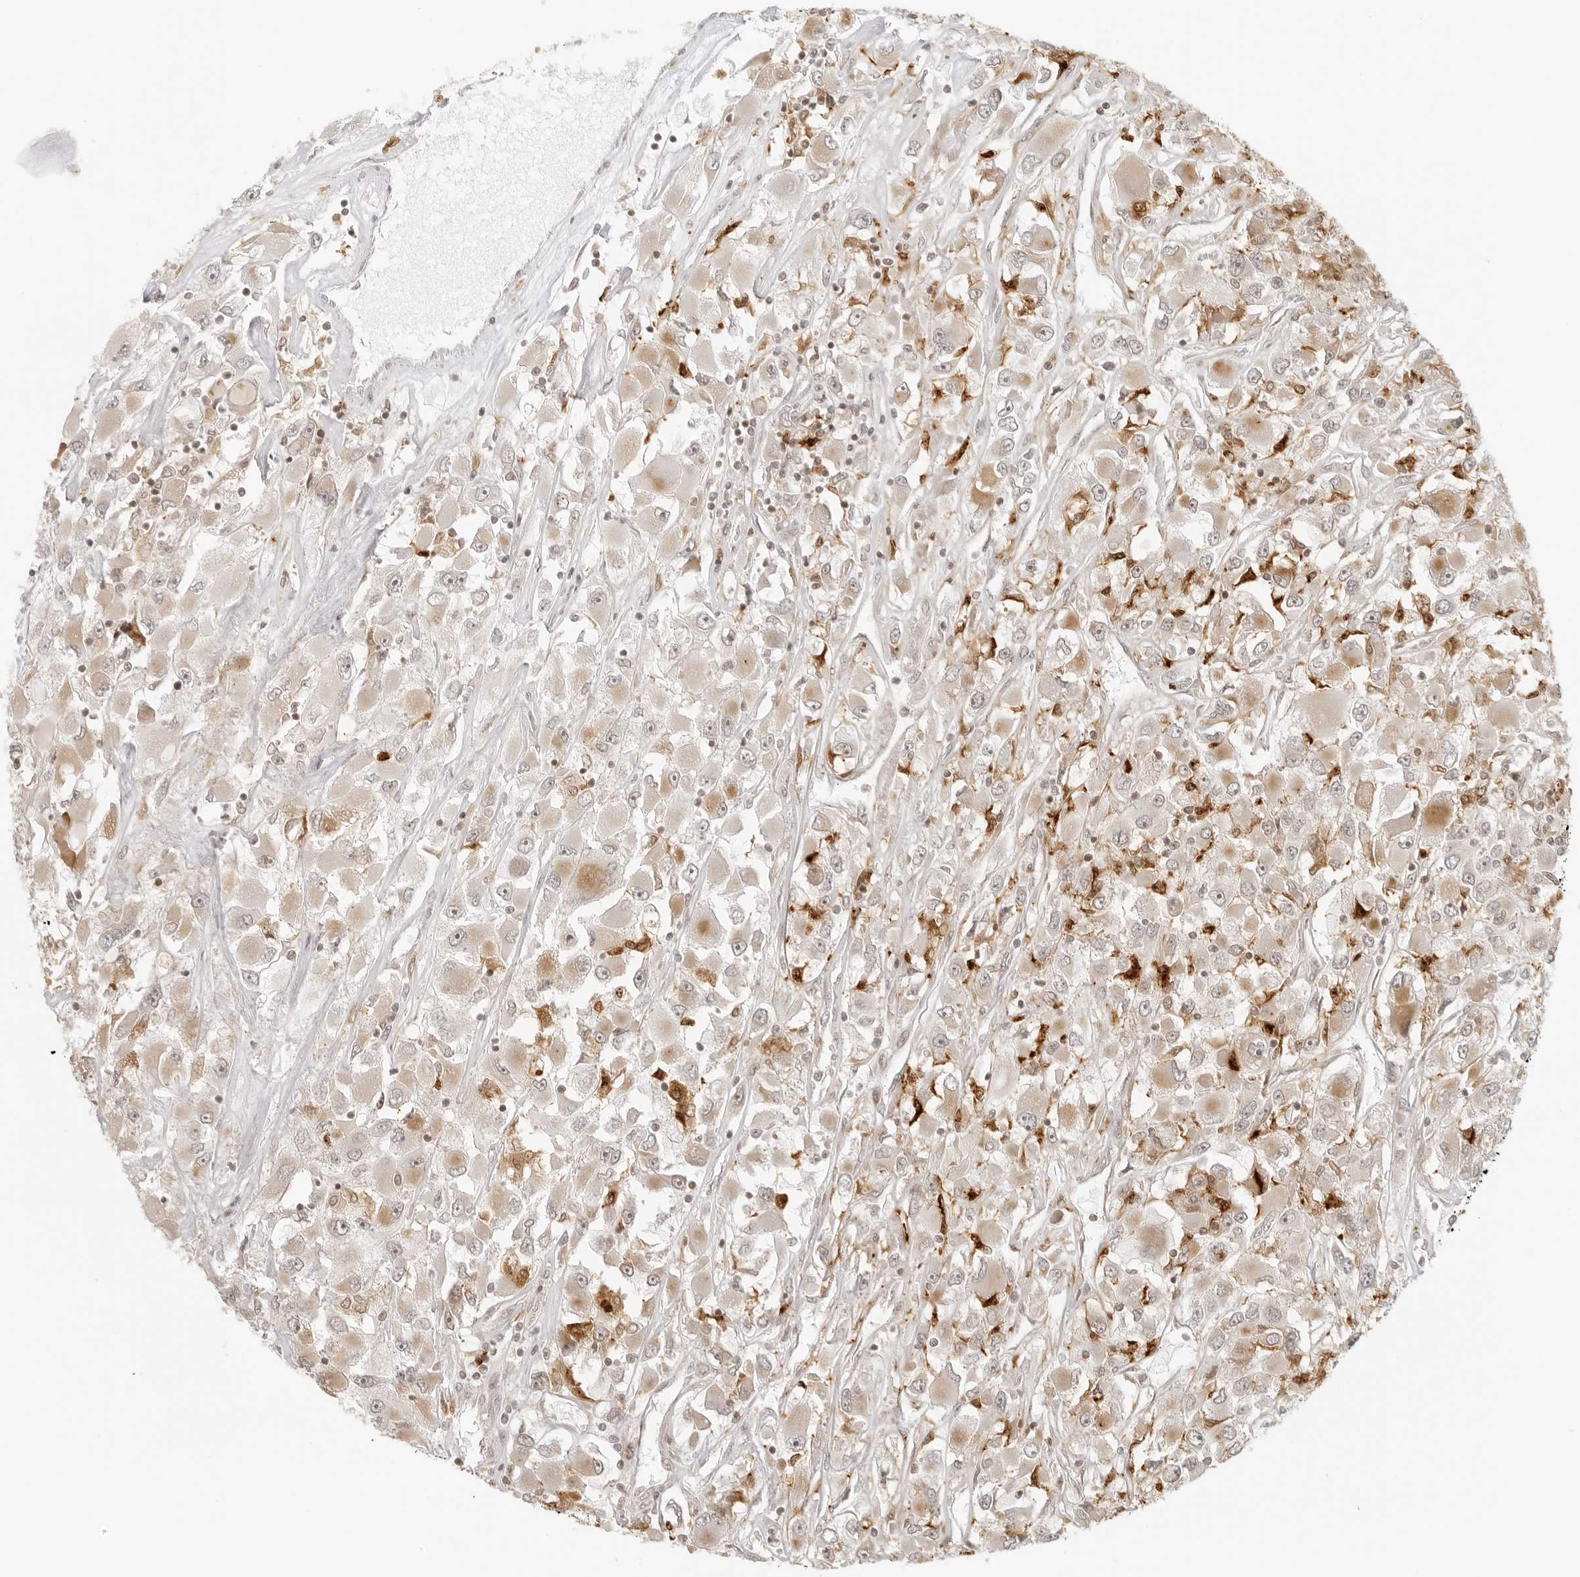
{"staining": {"intensity": "weak", "quantity": ">75%", "location": "cytoplasmic/membranous"}, "tissue": "renal cancer", "cell_type": "Tumor cells", "image_type": "cancer", "snomed": [{"axis": "morphology", "description": "Adenocarcinoma, NOS"}, {"axis": "topography", "description": "Kidney"}], "caption": "The histopathology image demonstrates immunohistochemical staining of renal adenocarcinoma. There is weak cytoplasmic/membranous staining is appreciated in approximately >75% of tumor cells. The staining was performed using DAB (3,3'-diaminobenzidine), with brown indicating positive protein expression. Nuclei are stained blue with hematoxylin.", "gene": "ZNF407", "patient": {"sex": "female", "age": 52}}